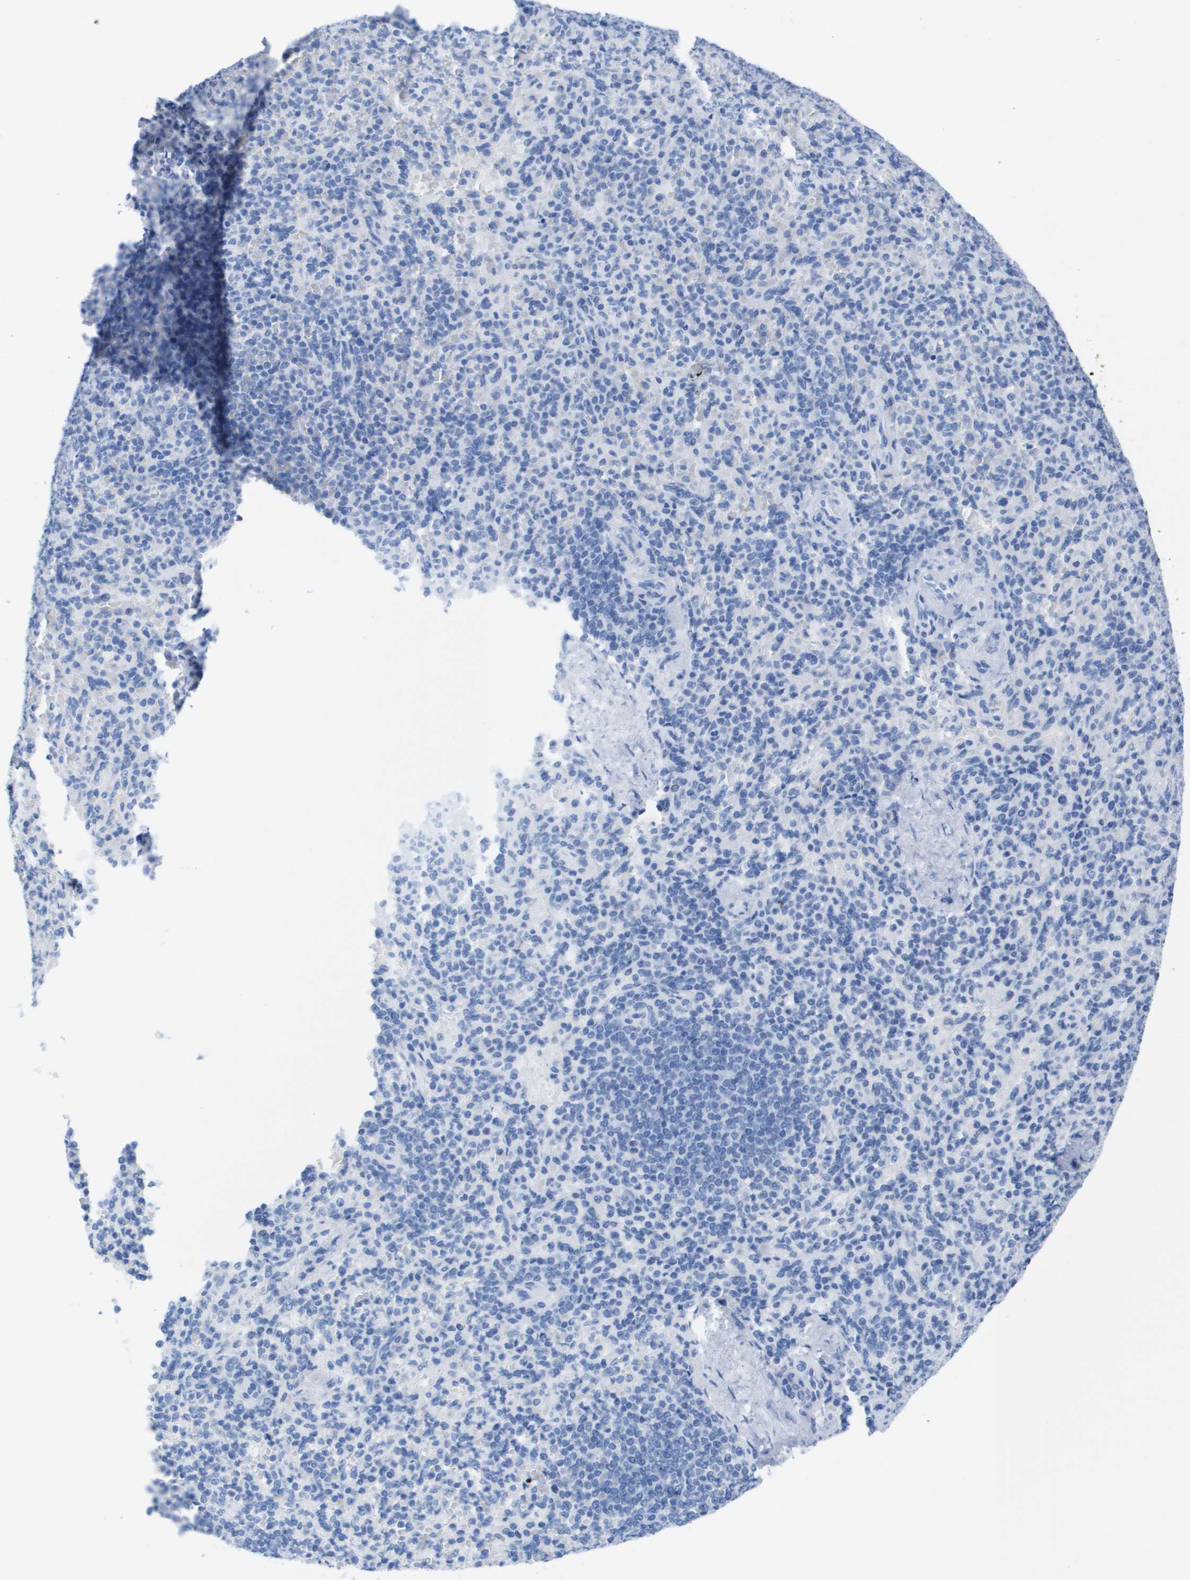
{"staining": {"intensity": "weak", "quantity": "<25%", "location": "cytoplasmic/membranous"}, "tissue": "spleen", "cell_type": "Cells in red pulp", "image_type": "normal", "snomed": [{"axis": "morphology", "description": "Normal tissue, NOS"}, {"axis": "topography", "description": "Spleen"}], "caption": "The micrograph displays no staining of cells in red pulp in normal spleen. Brightfield microscopy of IHC stained with DAB (brown) and hematoxylin (blue), captured at high magnification.", "gene": "KCNA3", "patient": {"sex": "female", "age": 74}}